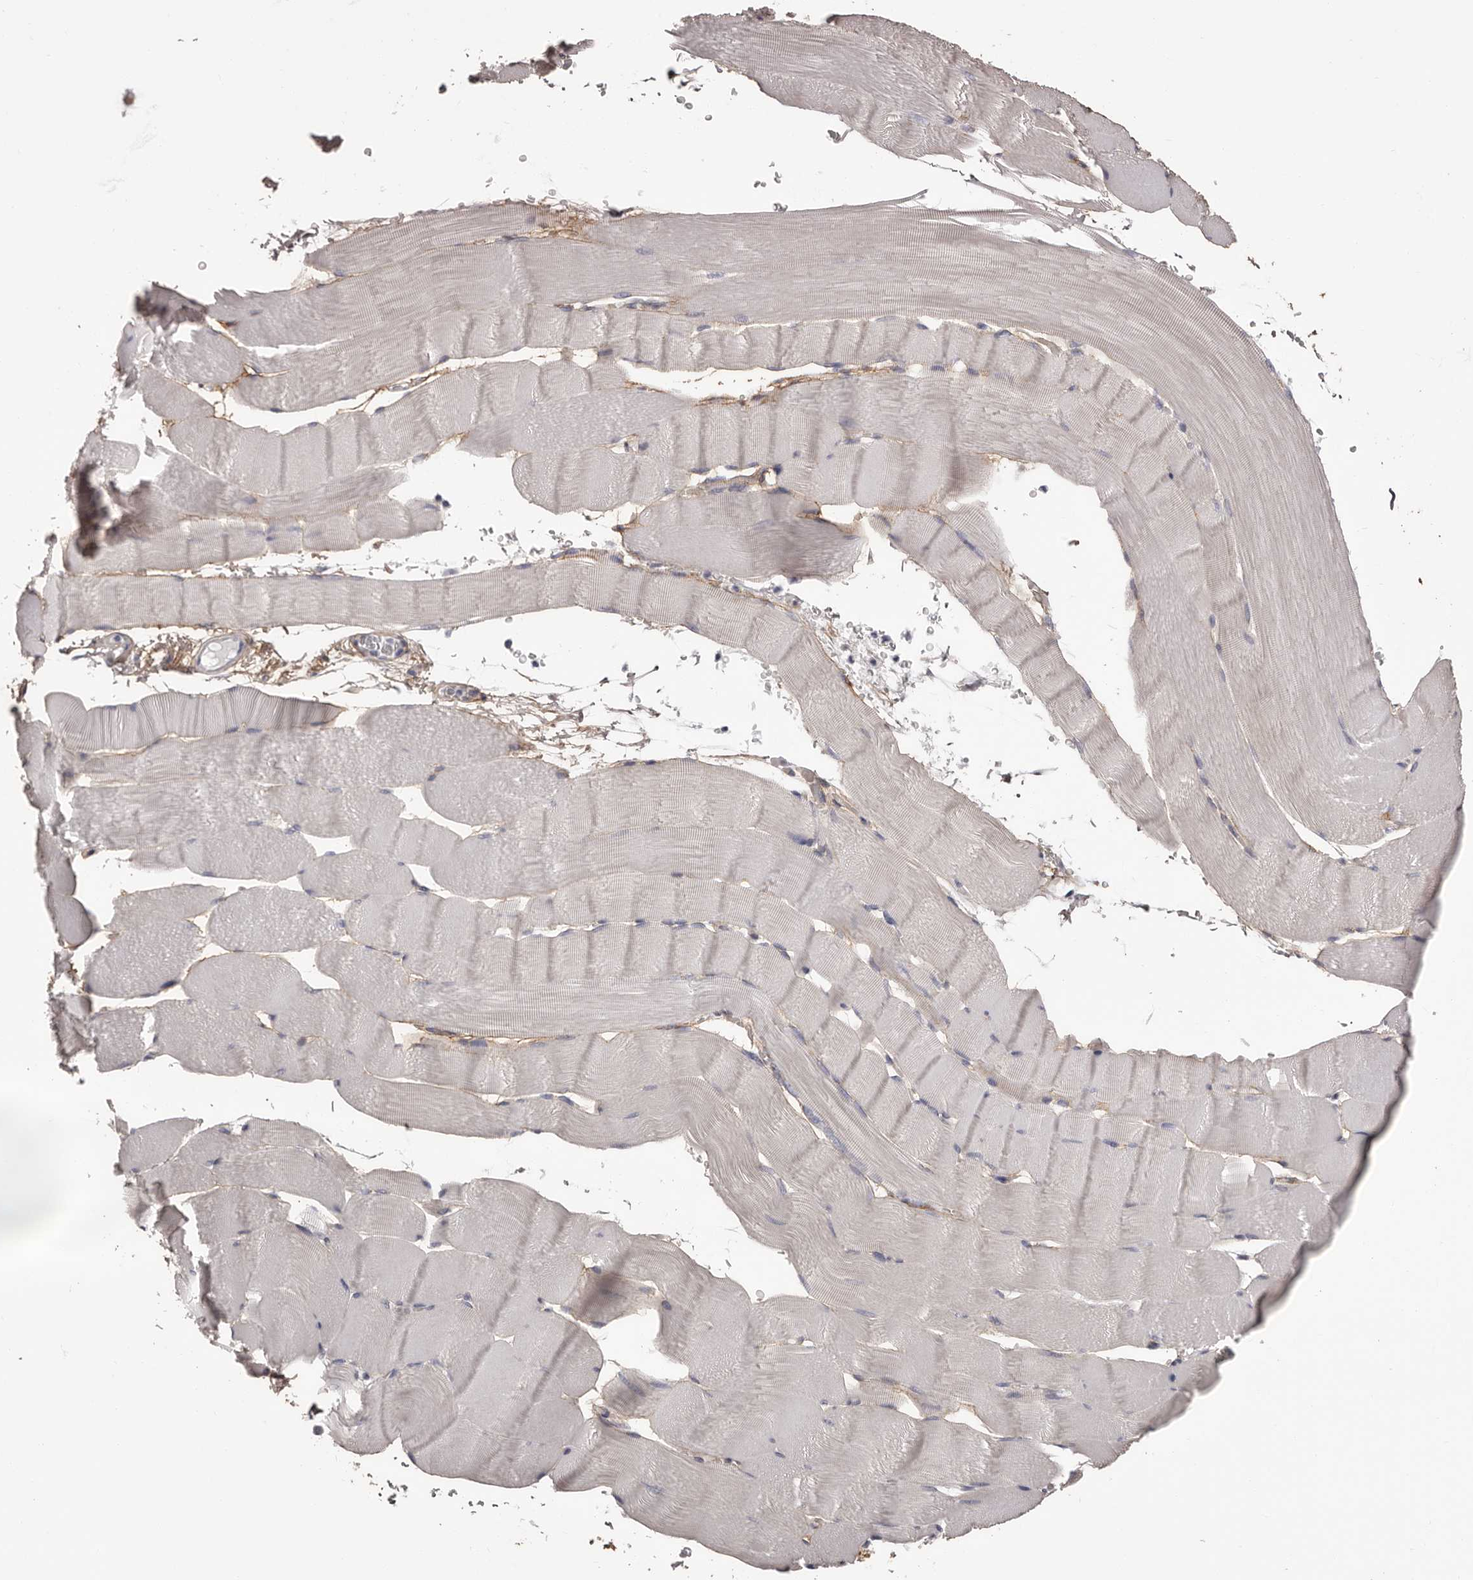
{"staining": {"intensity": "negative", "quantity": "none", "location": "none"}, "tissue": "skeletal muscle", "cell_type": "Myocytes", "image_type": "normal", "snomed": [{"axis": "morphology", "description": "Normal tissue, NOS"}, {"axis": "topography", "description": "Skeletal muscle"}], "caption": "High power microscopy histopathology image of an immunohistochemistry (IHC) photomicrograph of normal skeletal muscle, revealing no significant staining in myocytes. Nuclei are stained in blue.", "gene": "COL6A1", "patient": {"sex": "male", "age": 62}}